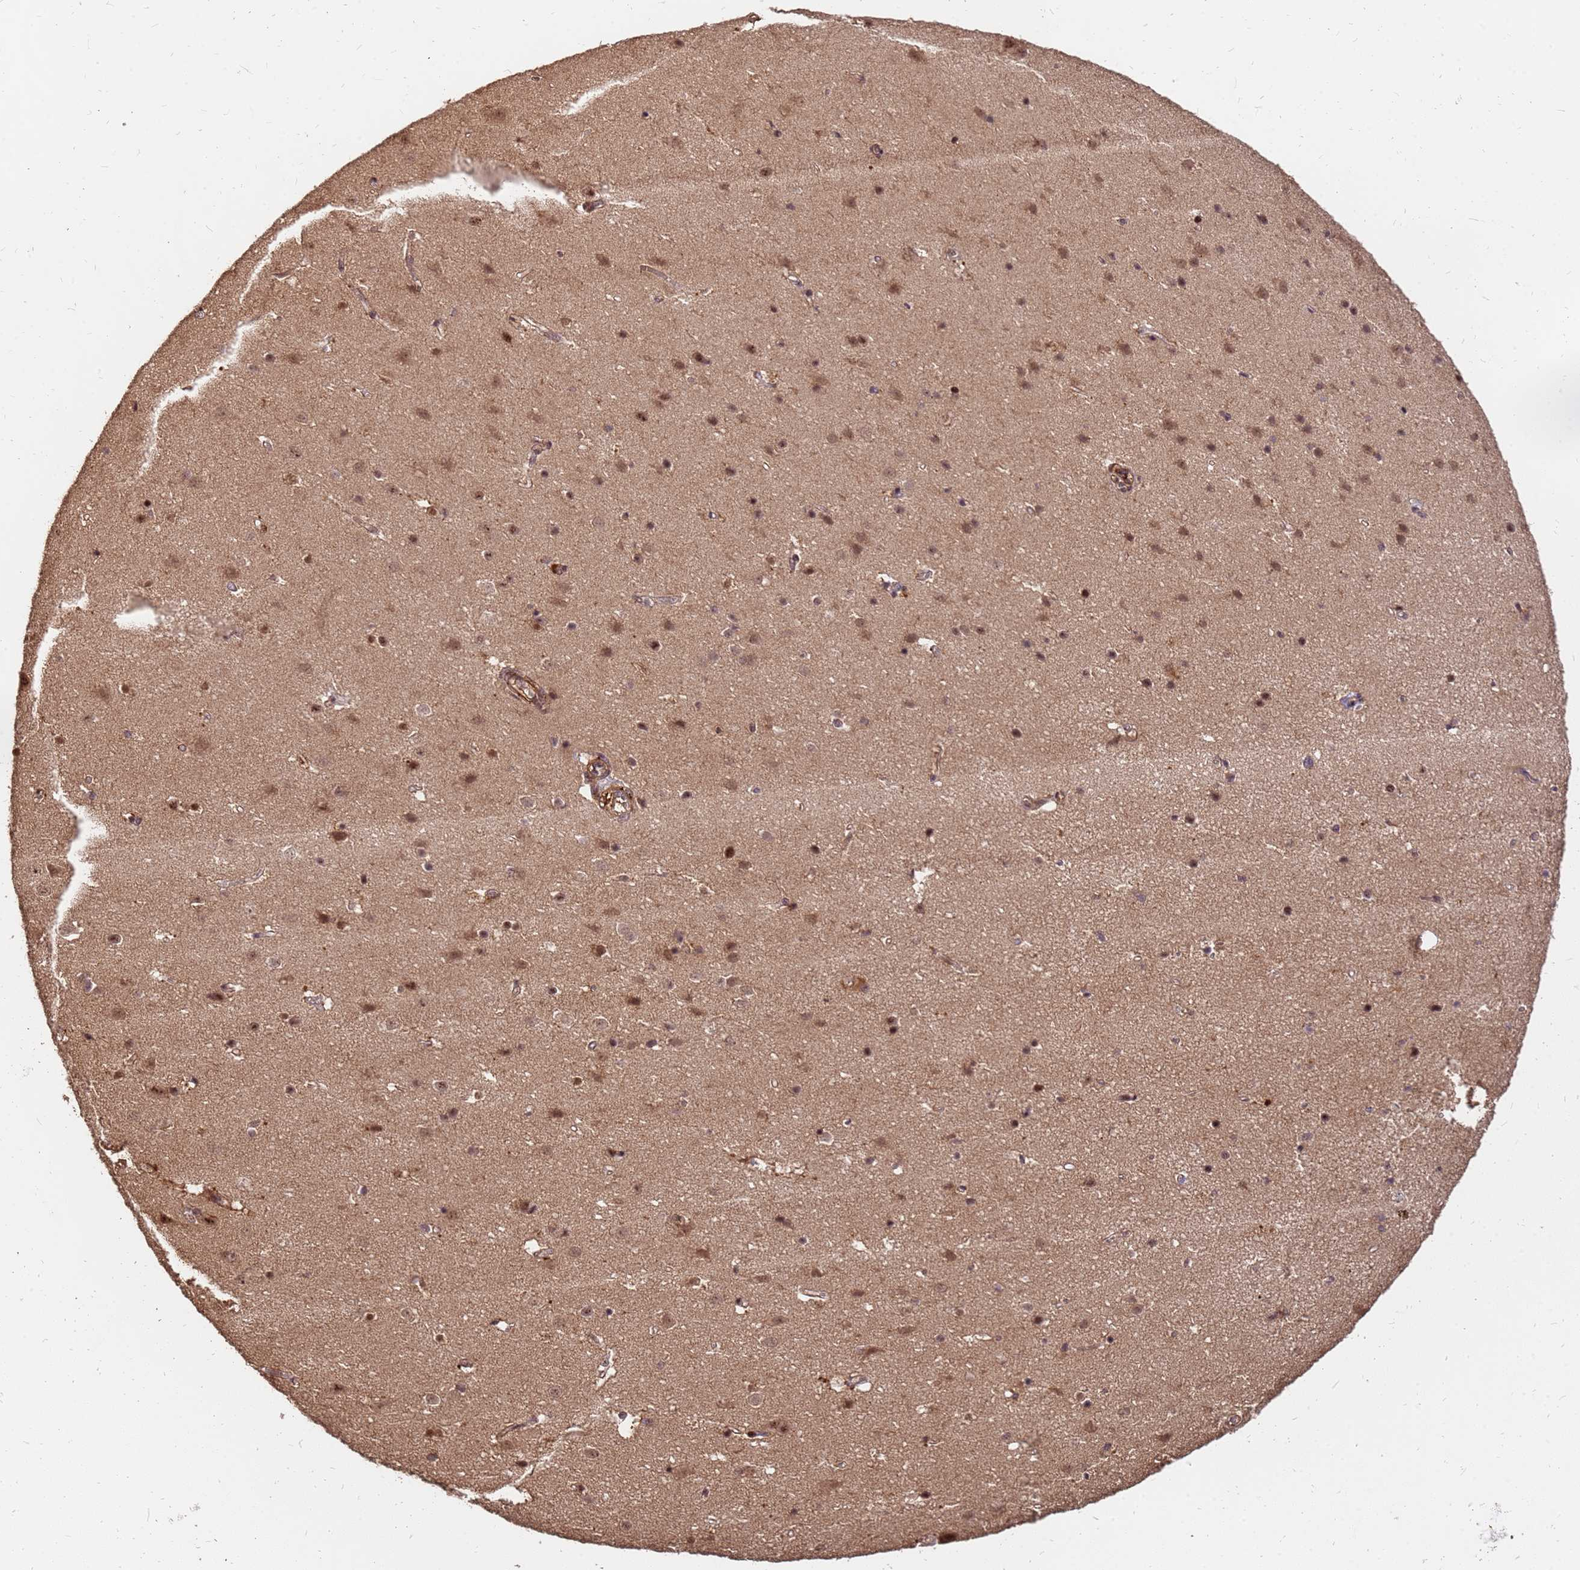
{"staining": {"intensity": "moderate", "quantity": ">75%", "location": "cytoplasmic/membranous,nuclear"}, "tissue": "cerebral cortex", "cell_type": "Endothelial cells", "image_type": "normal", "snomed": [{"axis": "morphology", "description": "Normal tissue, NOS"}, {"axis": "topography", "description": "Cerebral cortex"}], "caption": "An immunohistochemistry photomicrograph of unremarkable tissue is shown. Protein staining in brown labels moderate cytoplasmic/membranous,nuclear positivity in cerebral cortex within endothelial cells. Using DAB (3,3'-diaminobenzidine) (brown) and hematoxylin (blue) stains, captured at high magnification using brightfield microscopy.", "gene": "GPATCH8", "patient": {"sex": "male", "age": 54}}